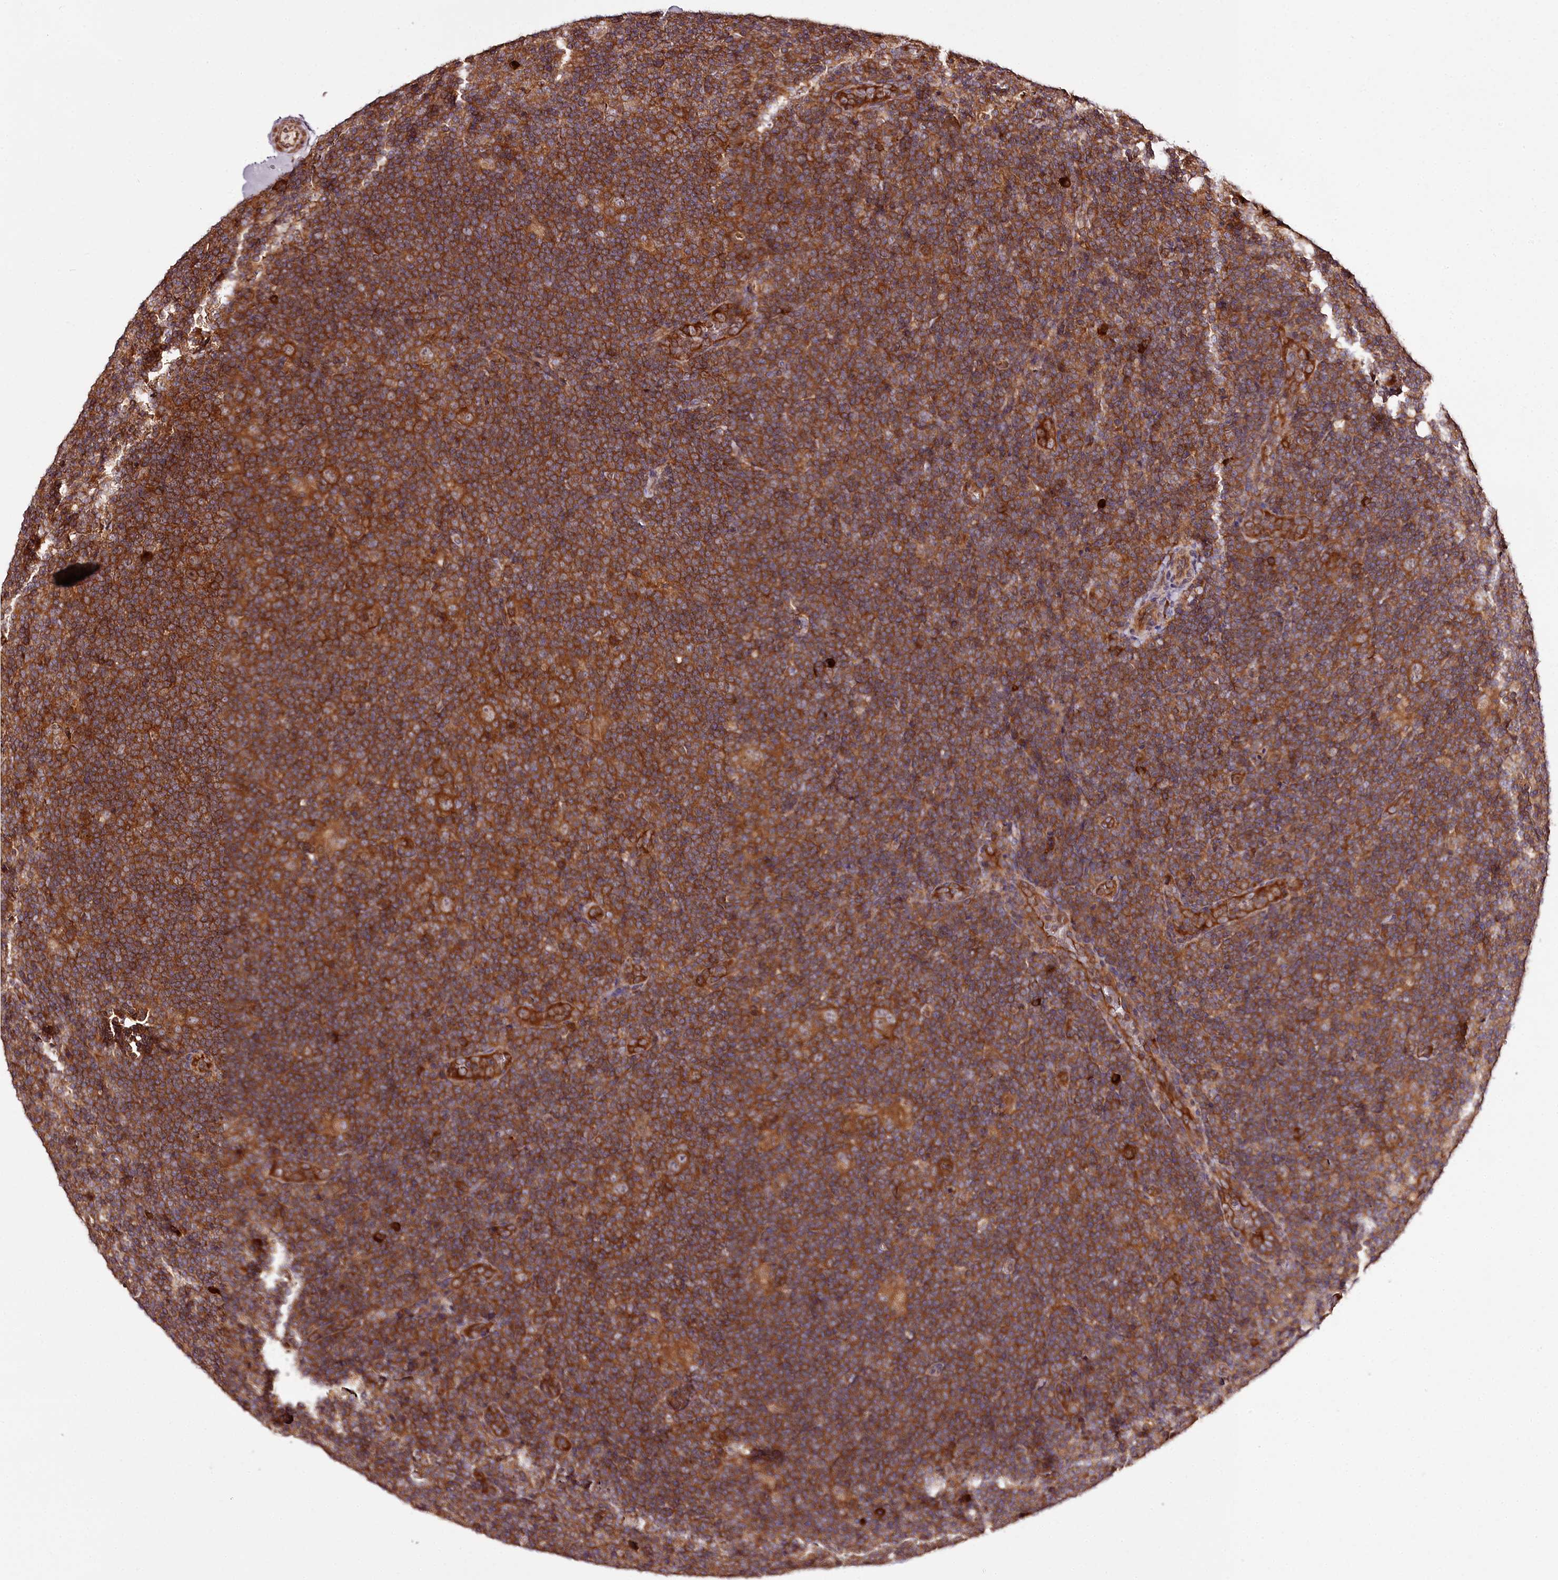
{"staining": {"intensity": "strong", "quantity": ">75%", "location": "cytoplasmic/membranous"}, "tissue": "lymphoma", "cell_type": "Tumor cells", "image_type": "cancer", "snomed": [{"axis": "morphology", "description": "Hodgkin's disease, NOS"}, {"axis": "topography", "description": "Lymph node"}], "caption": "The photomicrograph shows staining of lymphoma, revealing strong cytoplasmic/membranous protein positivity (brown color) within tumor cells.", "gene": "TARS1", "patient": {"sex": "female", "age": 57}}